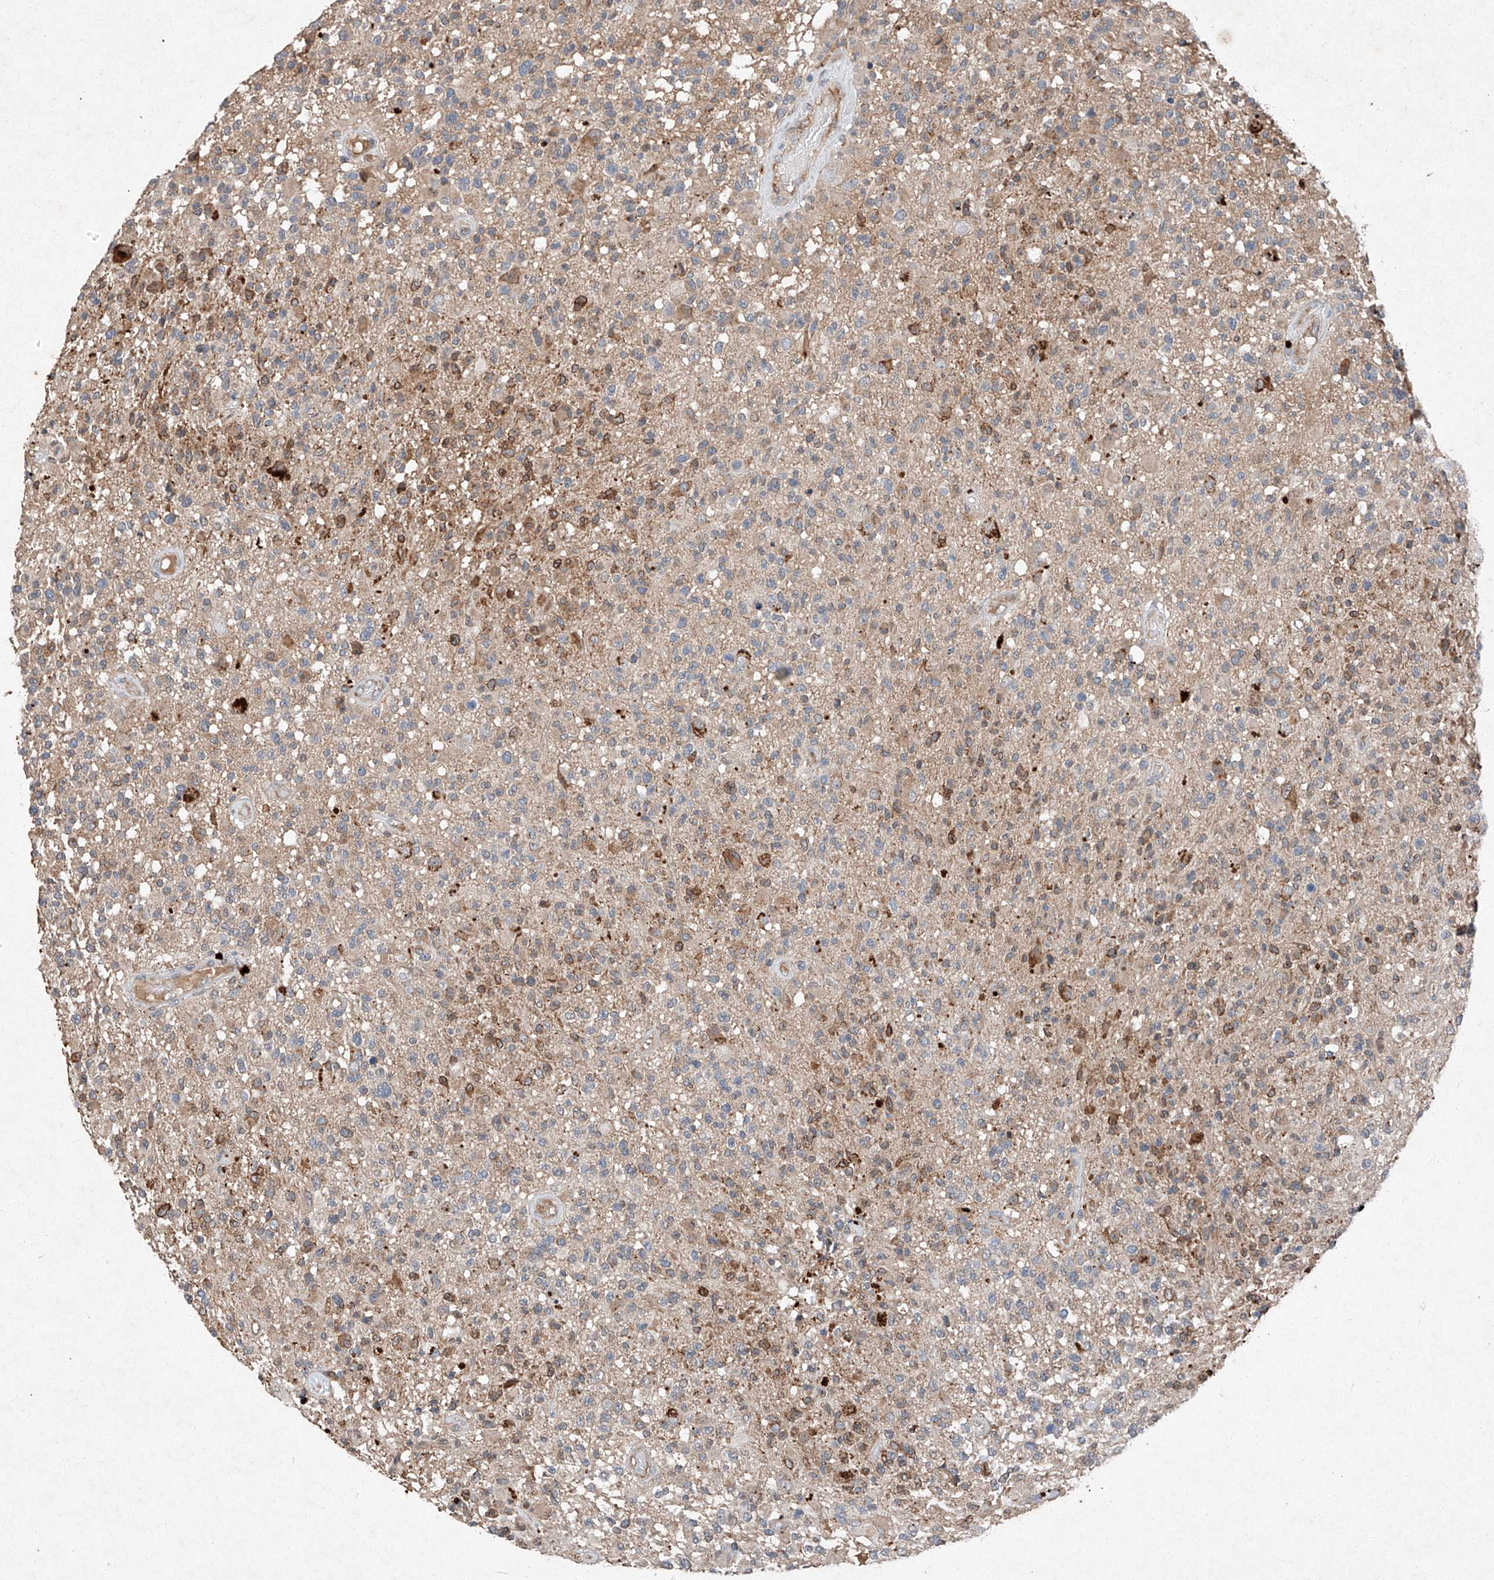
{"staining": {"intensity": "weak", "quantity": "25%-75%", "location": "cytoplasmic/membranous"}, "tissue": "glioma", "cell_type": "Tumor cells", "image_type": "cancer", "snomed": [{"axis": "morphology", "description": "Glioma, malignant, High grade"}, {"axis": "morphology", "description": "Glioblastoma, NOS"}, {"axis": "topography", "description": "Brain"}], "caption": "Glioma was stained to show a protein in brown. There is low levels of weak cytoplasmic/membranous staining in about 25%-75% of tumor cells. (IHC, brightfield microscopy, high magnification).", "gene": "RUSC1", "patient": {"sex": "male", "age": 60}}